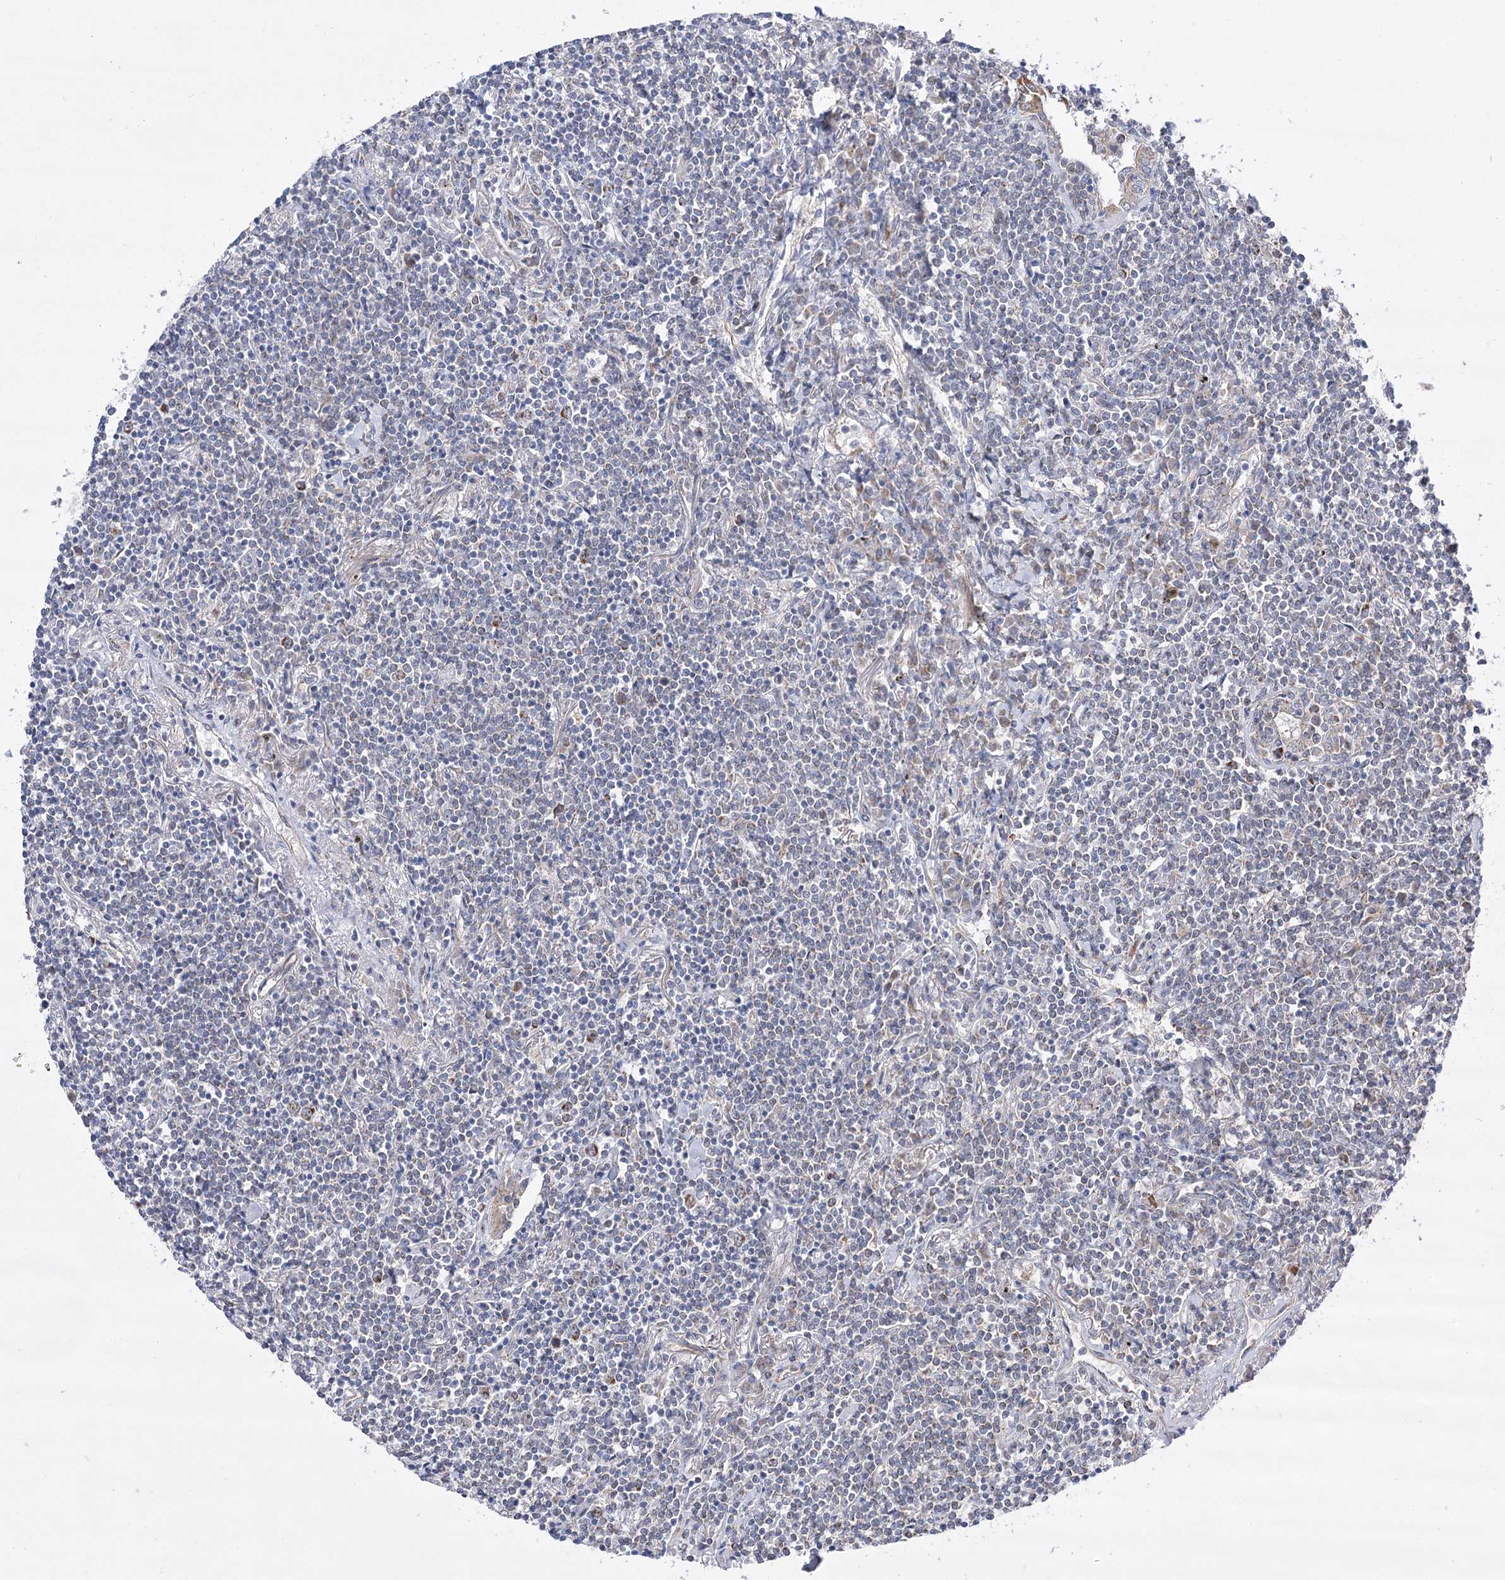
{"staining": {"intensity": "weak", "quantity": "<25%", "location": "cytoplasmic/membranous"}, "tissue": "lymphoma", "cell_type": "Tumor cells", "image_type": "cancer", "snomed": [{"axis": "morphology", "description": "Malignant lymphoma, non-Hodgkin's type, Low grade"}, {"axis": "topography", "description": "Lung"}], "caption": "Immunohistochemistry (IHC) photomicrograph of neoplastic tissue: human lymphoma stained with DAB (3,3'-diaminobenzidine) shows no significant protein expression in tumor cells. (Stains: DAB immunohistochemistry (IHC) with hematoxylin counter stain, Microscopy: brightfield microscopy at high magnification).", "gene": "ECHDC3", "patient": {"sex": "female", "age": 71}}